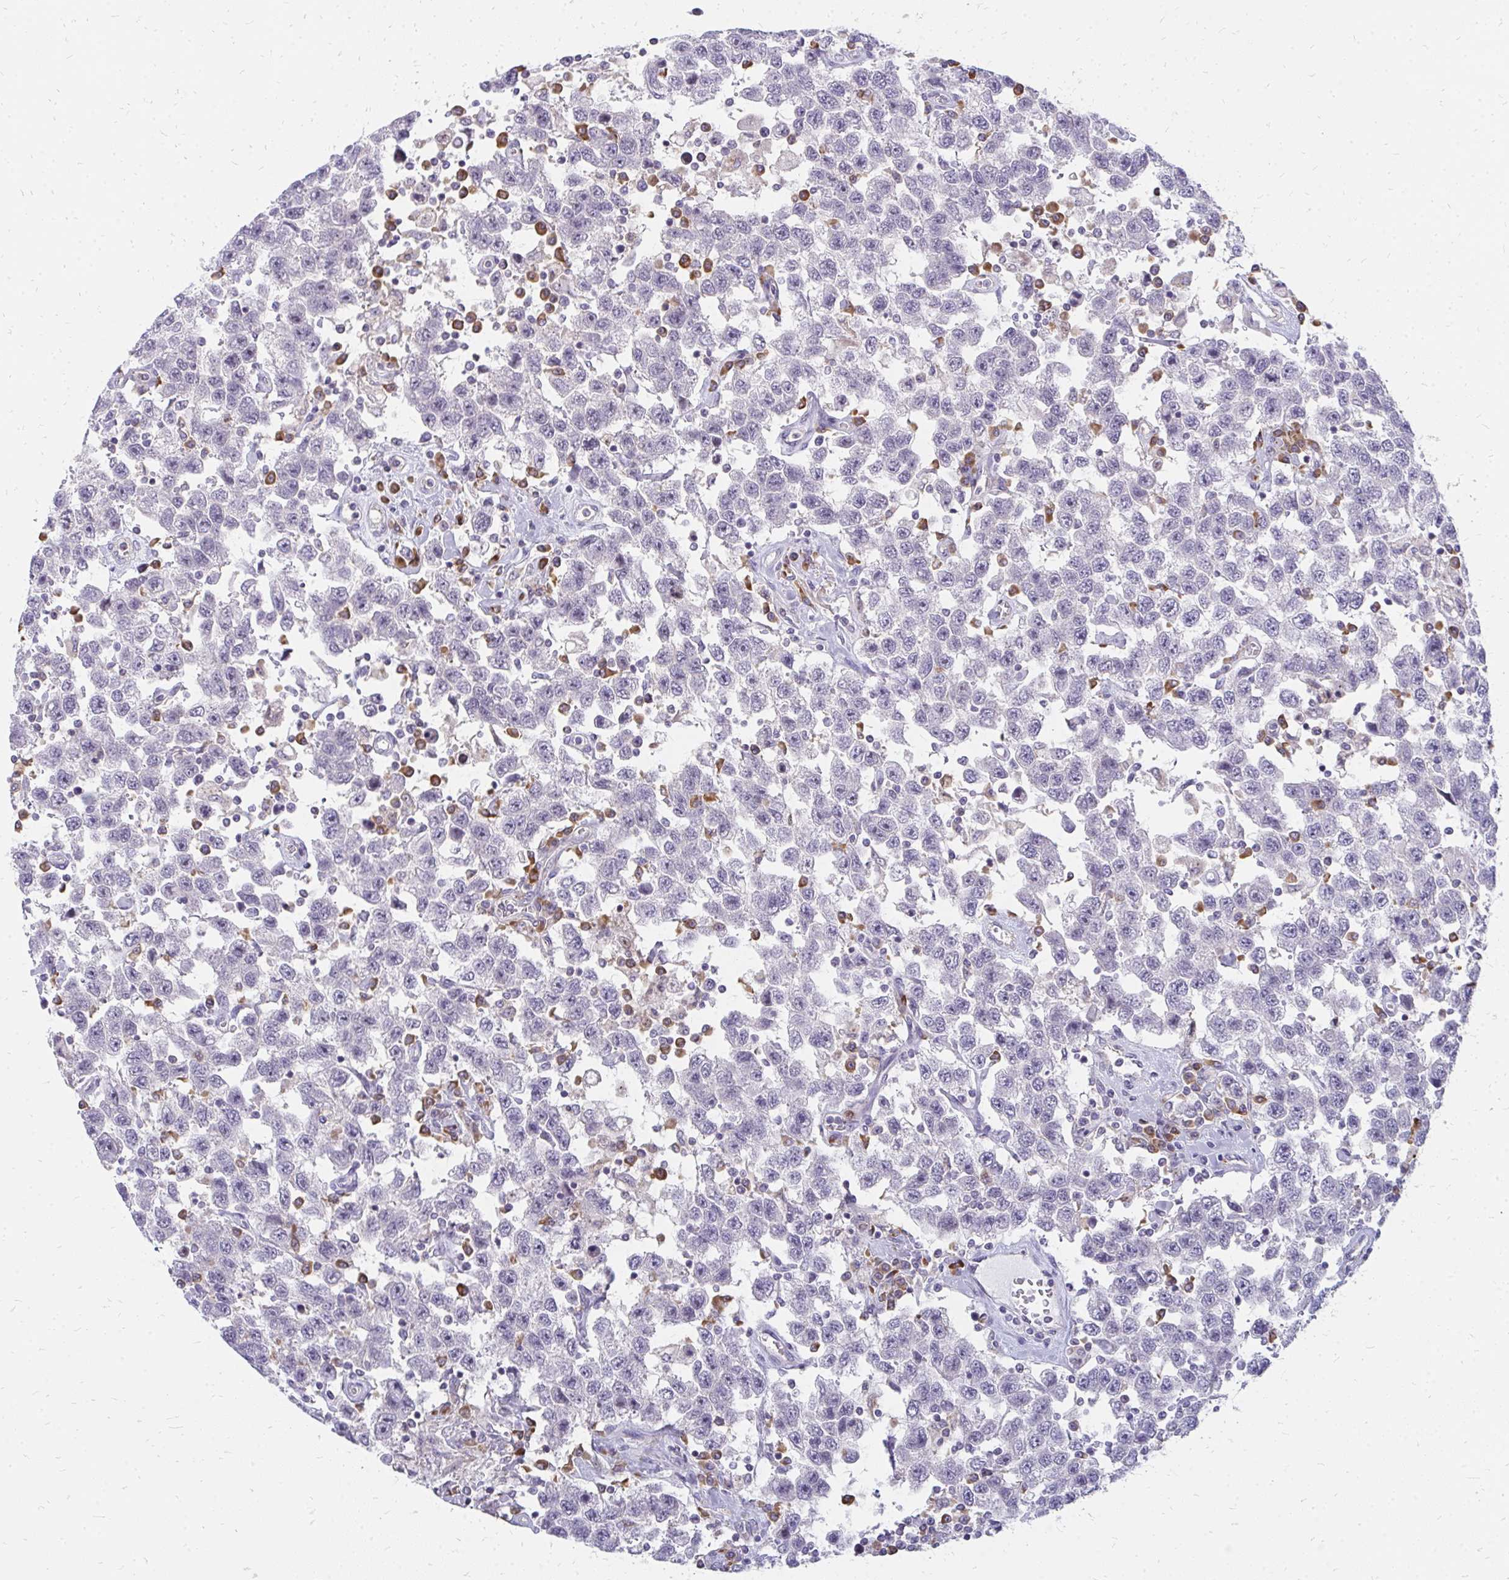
{"staining": {"intensity": "negative", "quantity": "none", "location": "none"}, "tissue": "testis cancer", "cell_type": "Tumor cells", "image_type": "cancer", "snomed": [{"axis": "morphology", "description": "Seminoma, NOS"}, {"axis": "topography", "description": "Testis"}], "caption": "High magnification brightfield microscopy of testis cancer stained with DAB (3,3'-diaminobenzidine) (brown) and counterstained with hematoxylin (blue): tumor cells show no significant staining.", "gene": "FAM9A", "patient": {"sex": "male", "age": 41}}